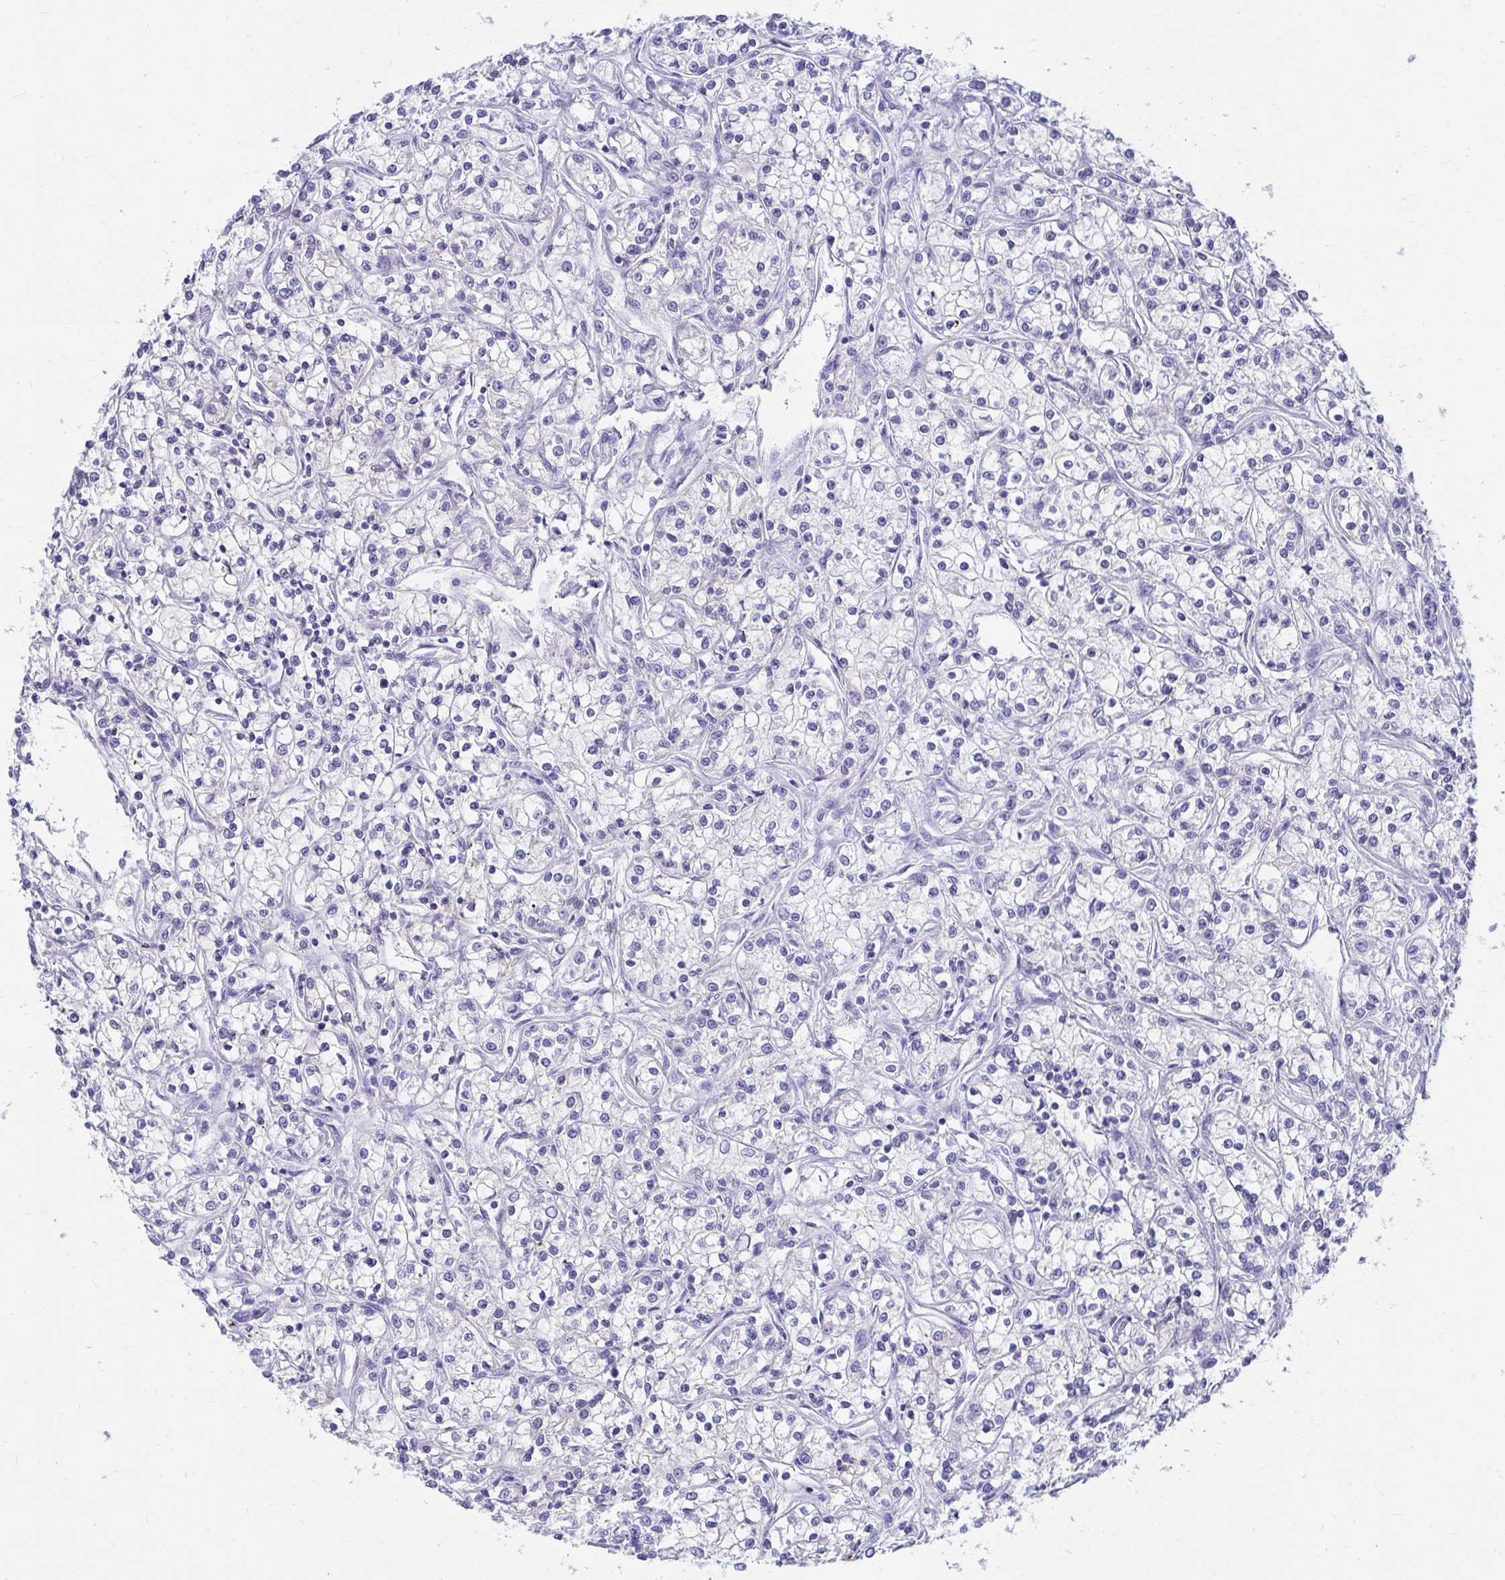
{"staining": {"intensity": "negative", "quantity": "none", "location": "none"}, "tissue": "renal cancer", "cell_type": "Tumor cells", "image_type": "cancer", "snomed": [{"axis": "morphology", "description": "Adenocarcinoma, NOS"}, {"axis": "topography", "description": "Kidney"}], "caption": "Immunohistochemistry image of human renal adenocarcinoma stained for a protein (brown), which demonstrates no positivity in tumor cells.", "gene": "C19orf81", "patient": {"sex": "female", "age": 59}}